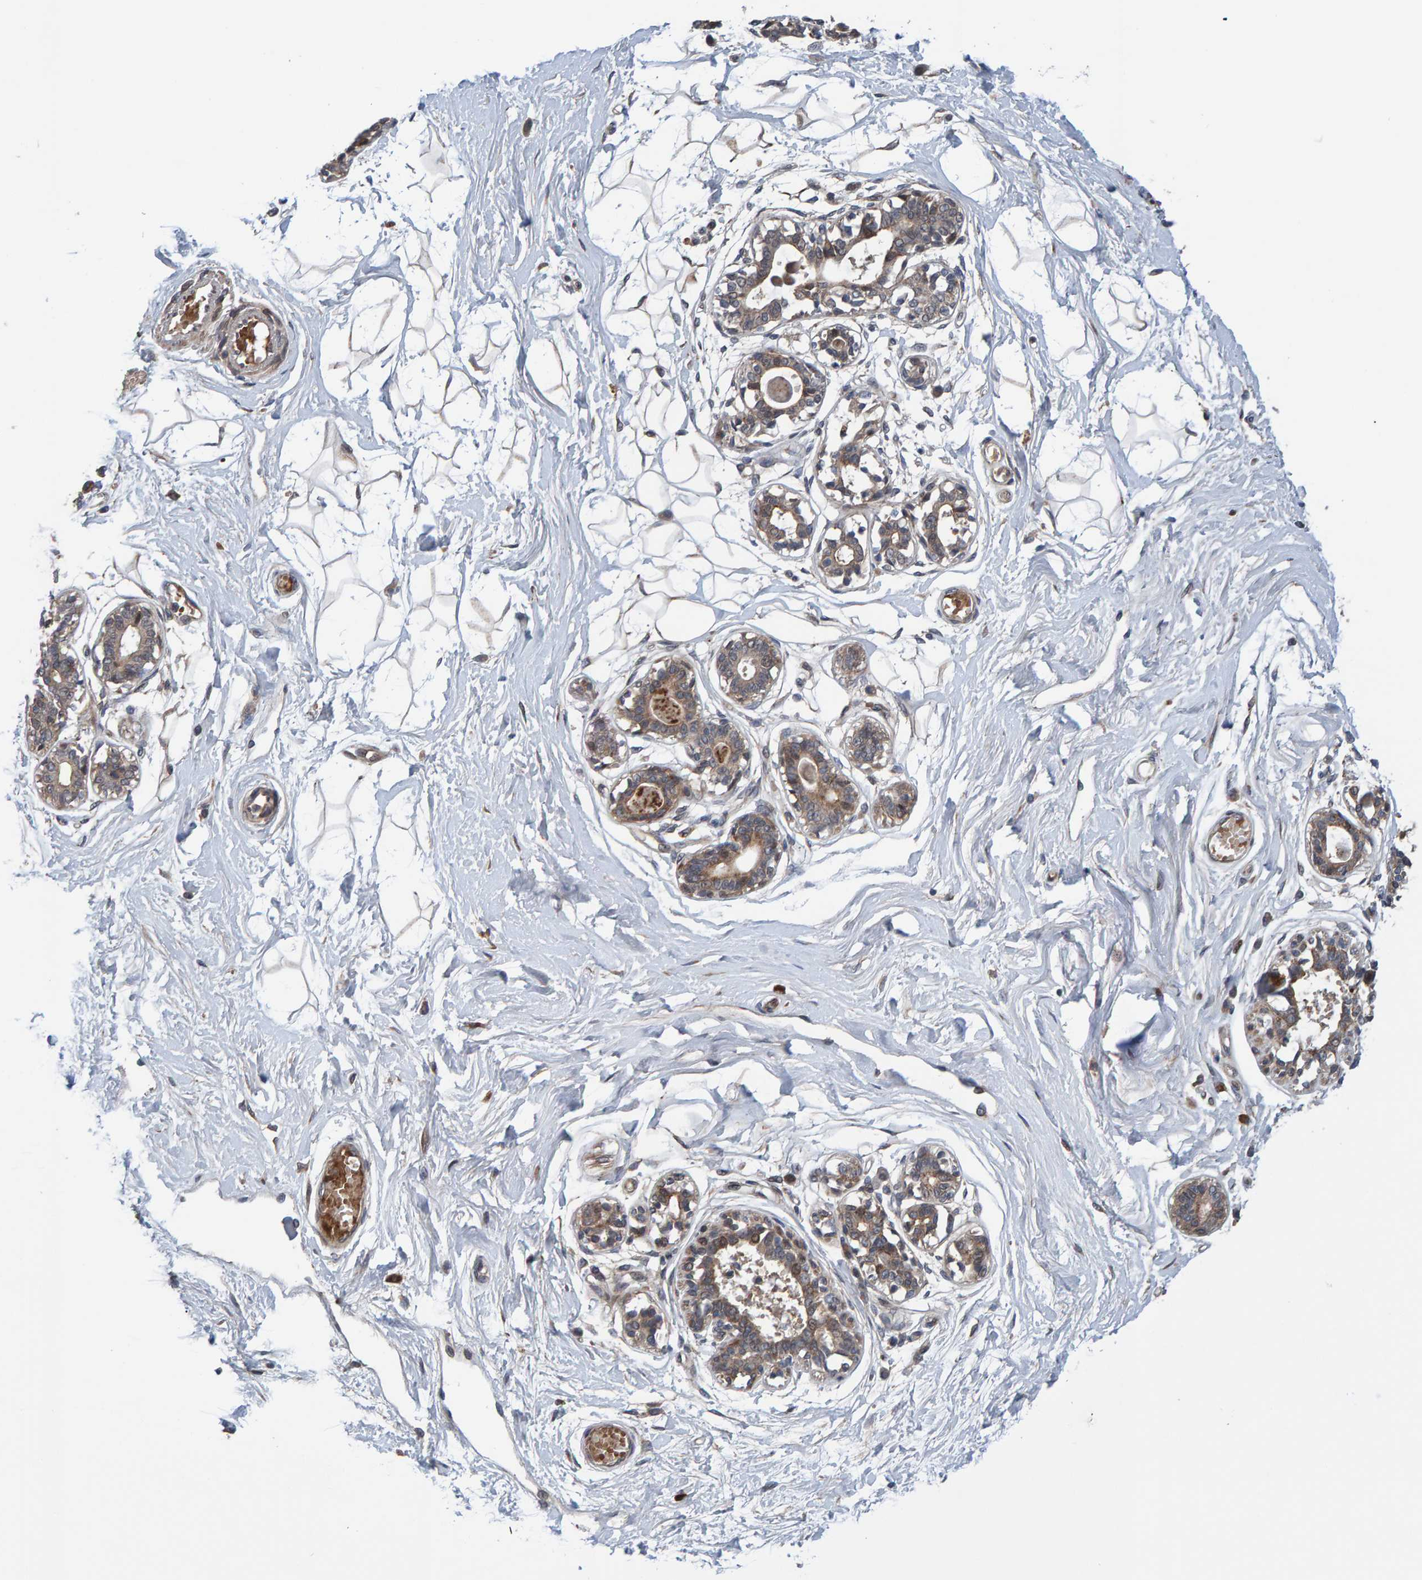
{"staining": {"intensity": "moderate", "quantity": ">75%", "location": "cytoplasmic/membranous"}, "tissue": "breast", "cell_type": "Adipocytes", "image_type": "normal", "snomed": [{"axis": "morphology", "description": "Normal tissue, NOS"}, {"axis": "topography", "description": "Breast"}], "caption": "Brown immunohistochemical staining in normal human breast reveals moderate cytoplasmic/membranous expression in approximately >75% of adipocytes. The staining was performed using DAB to visualize the protein expression in brown, while the nuclei were stained in blue with hematoxylin (Magnification: 20x).", "gene": "MFSD6L", "patient": {"sex": "female", "age": 45}}